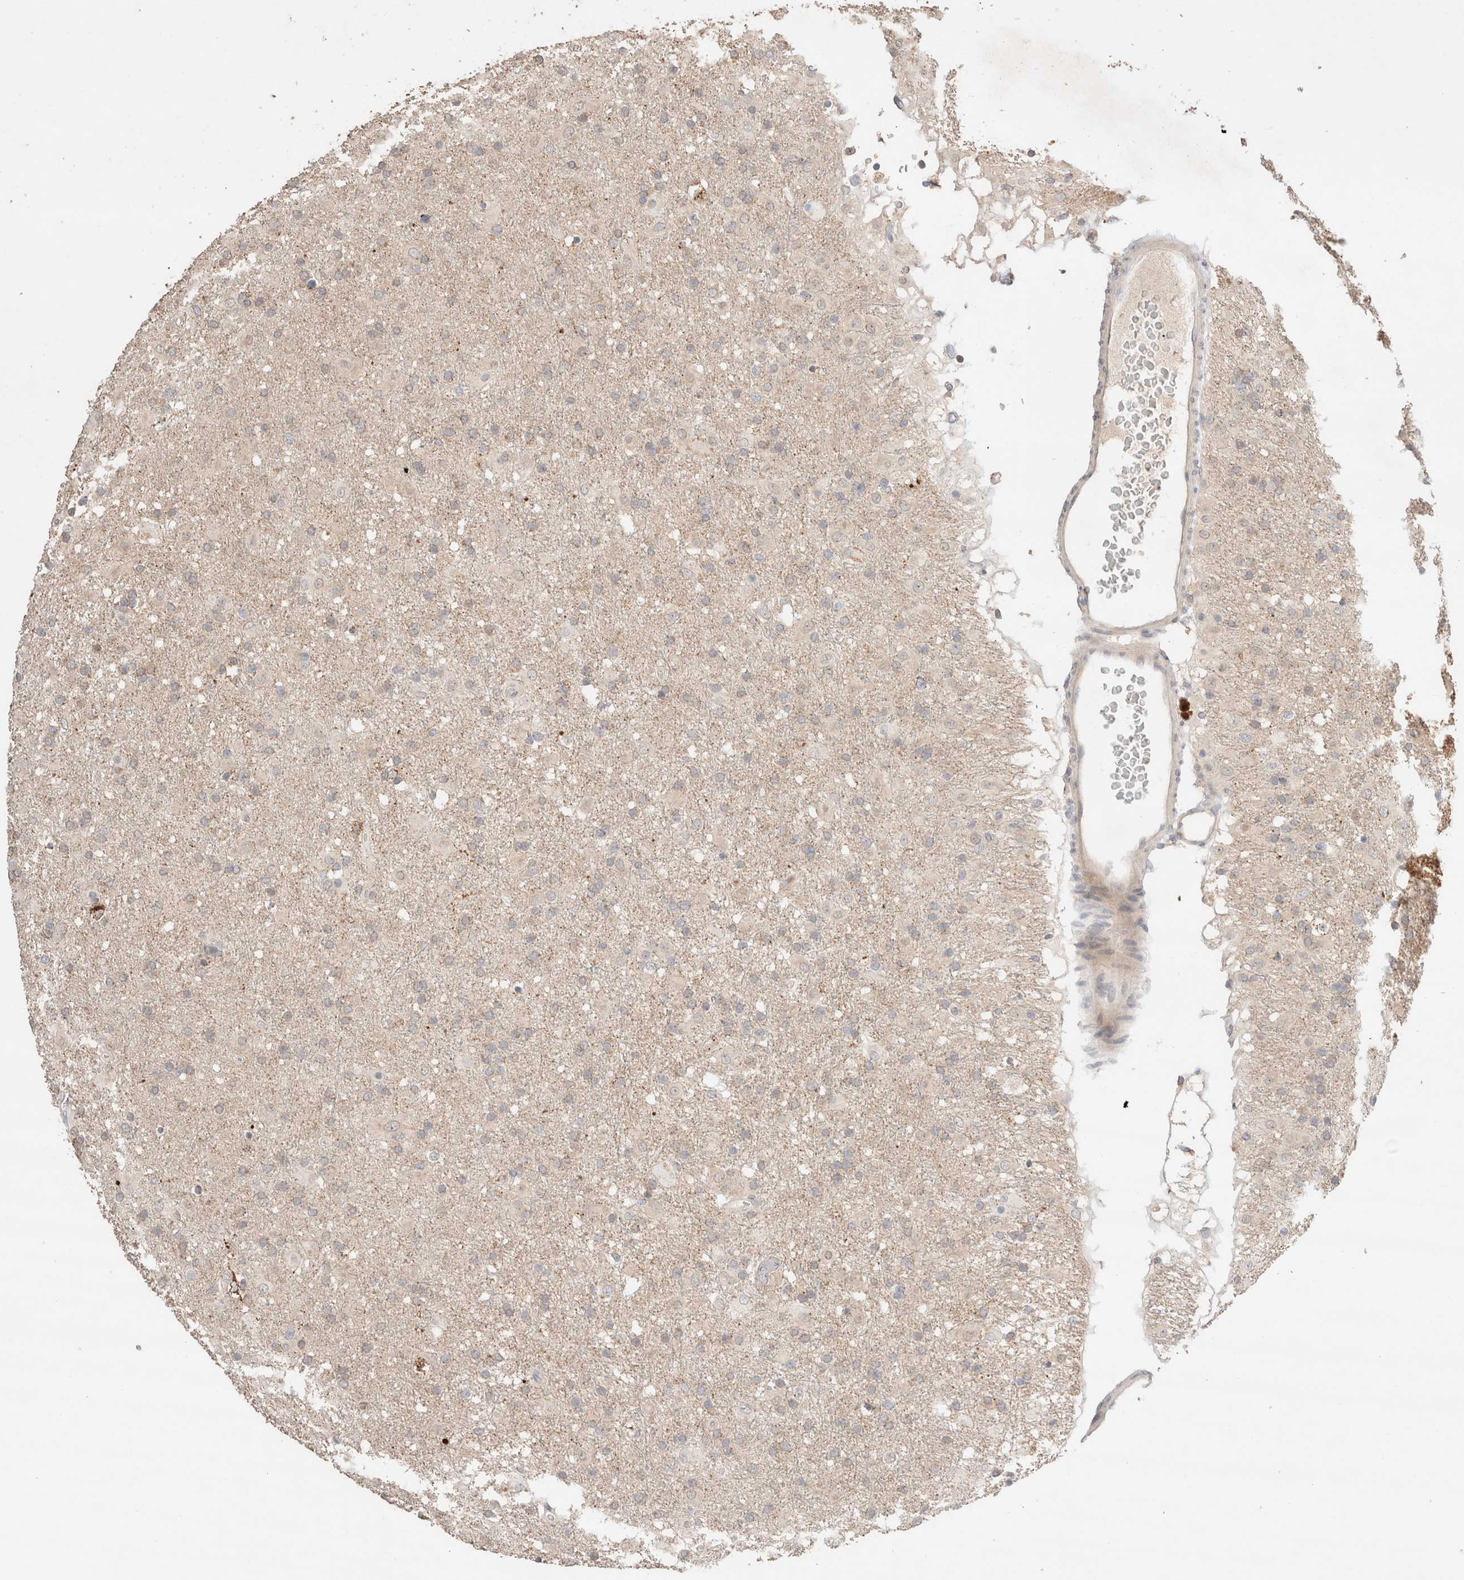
{"staining": {"intensity": "weak", "quantity": "25%-75%", "location": "cytoplasmic/membranous"}, "tissue": "glioma", "cell_type": "Tumor cells", "image_type": "cancer", "snomed": [{"axis": "morphology", "description": "Glioma, malignant, Low grade"}, {"axis": "topography", "description": "Brain"}], "caption": "About 25%-75% of tumor cells in human glioma reveal weak cytoplasmic/membranous protein staining as visualized by brown immunohistochemical staining.", "gene": "TRIM41", "patient": {"sex": "male", "age": 65}}